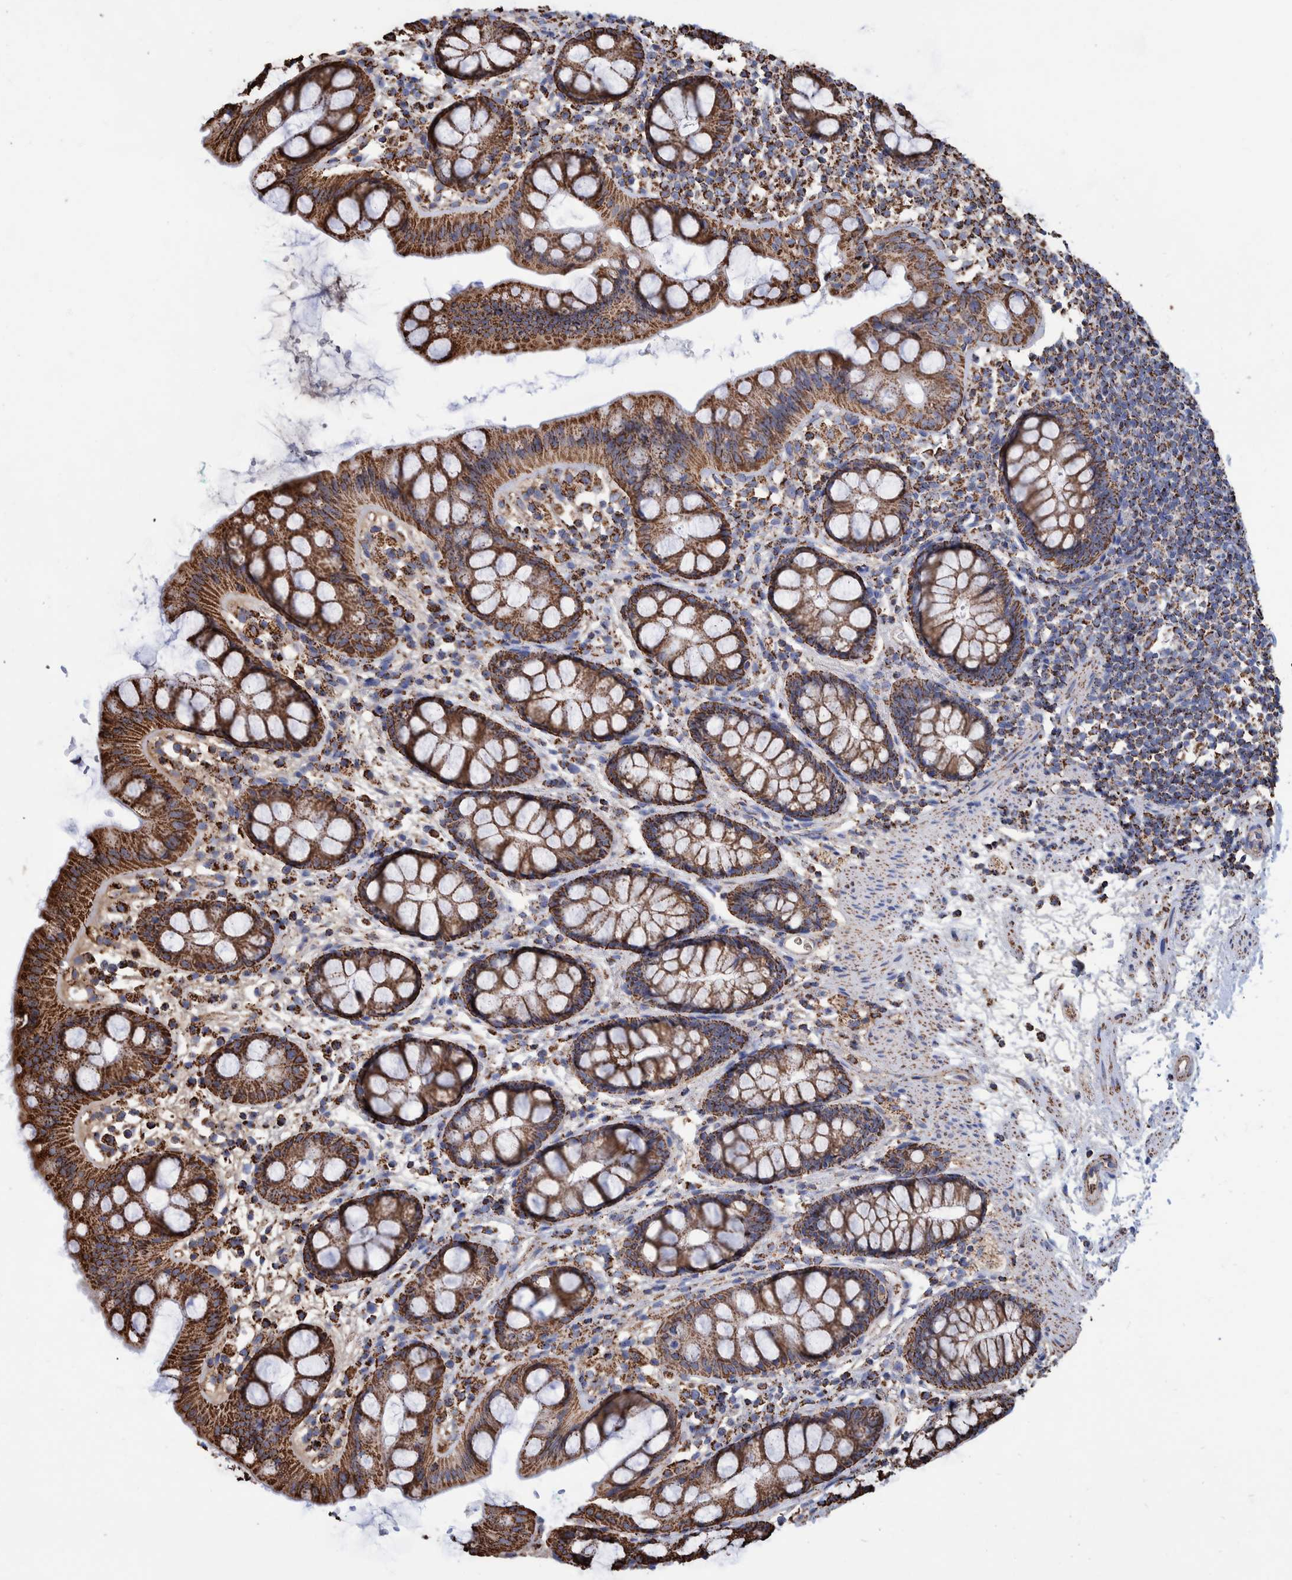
{"staining": {"intensity": "strong", "quantity": ">75%", "location": "cytoplasmic/membranous"}, "tissue": "rectum", "cell_type": "Glandular cells", "image_type": "normal", "snomed": [{"axis": "morphology", "description": "Normal tissue, NOS"}, {"axis": "topography", "description": "Rectum"}], "caption": "Benign rectum shows strong cytoplasmic/membranous staining in about >75% of glandular cells.", "gene": "VPS26C", "patient": {"sex": "female", "age": 65}}